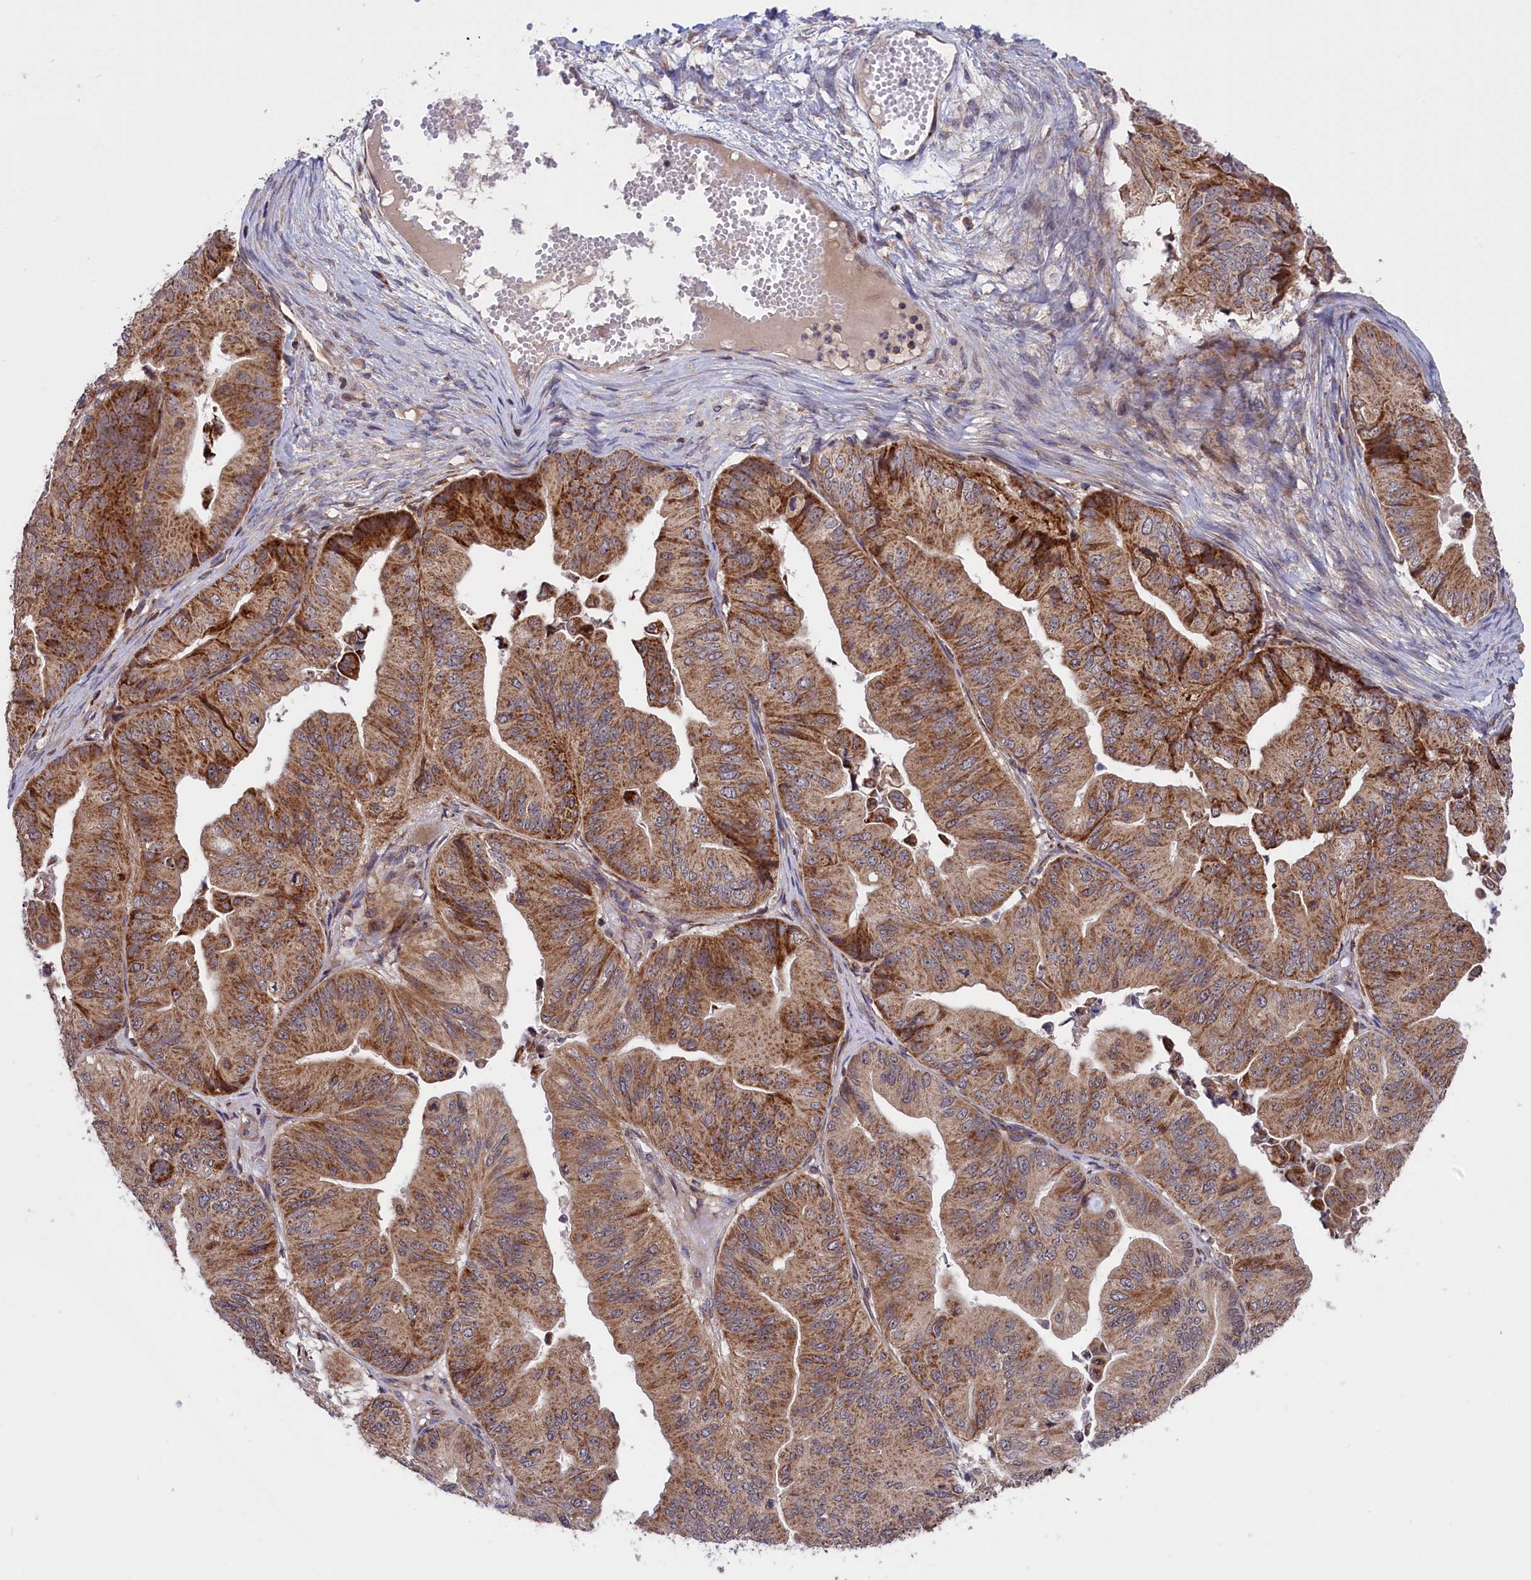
{"staining": {"intensity": "moderate", "quantity": ">75%", "location": "cytoplasmic/membranous"}, "tissue": "ovarian cancer", "cell_type": "Tumor cells", "image_type": "cancer", "snomed": [{"axis": "morphology", "description": "Cystadenocarcinoma, mucinous, NOS"}, {"axis": "topography", "description": "Ovary"}], "caption": "Protein staining demonstrates moderate cytoplasmic/membranous positivity in about >75% of tumor cells in mucinous cystadenocarcinoma (ovarian).", "gene": "TIMM44", "patient": {"sex": "female", "age": 61}}